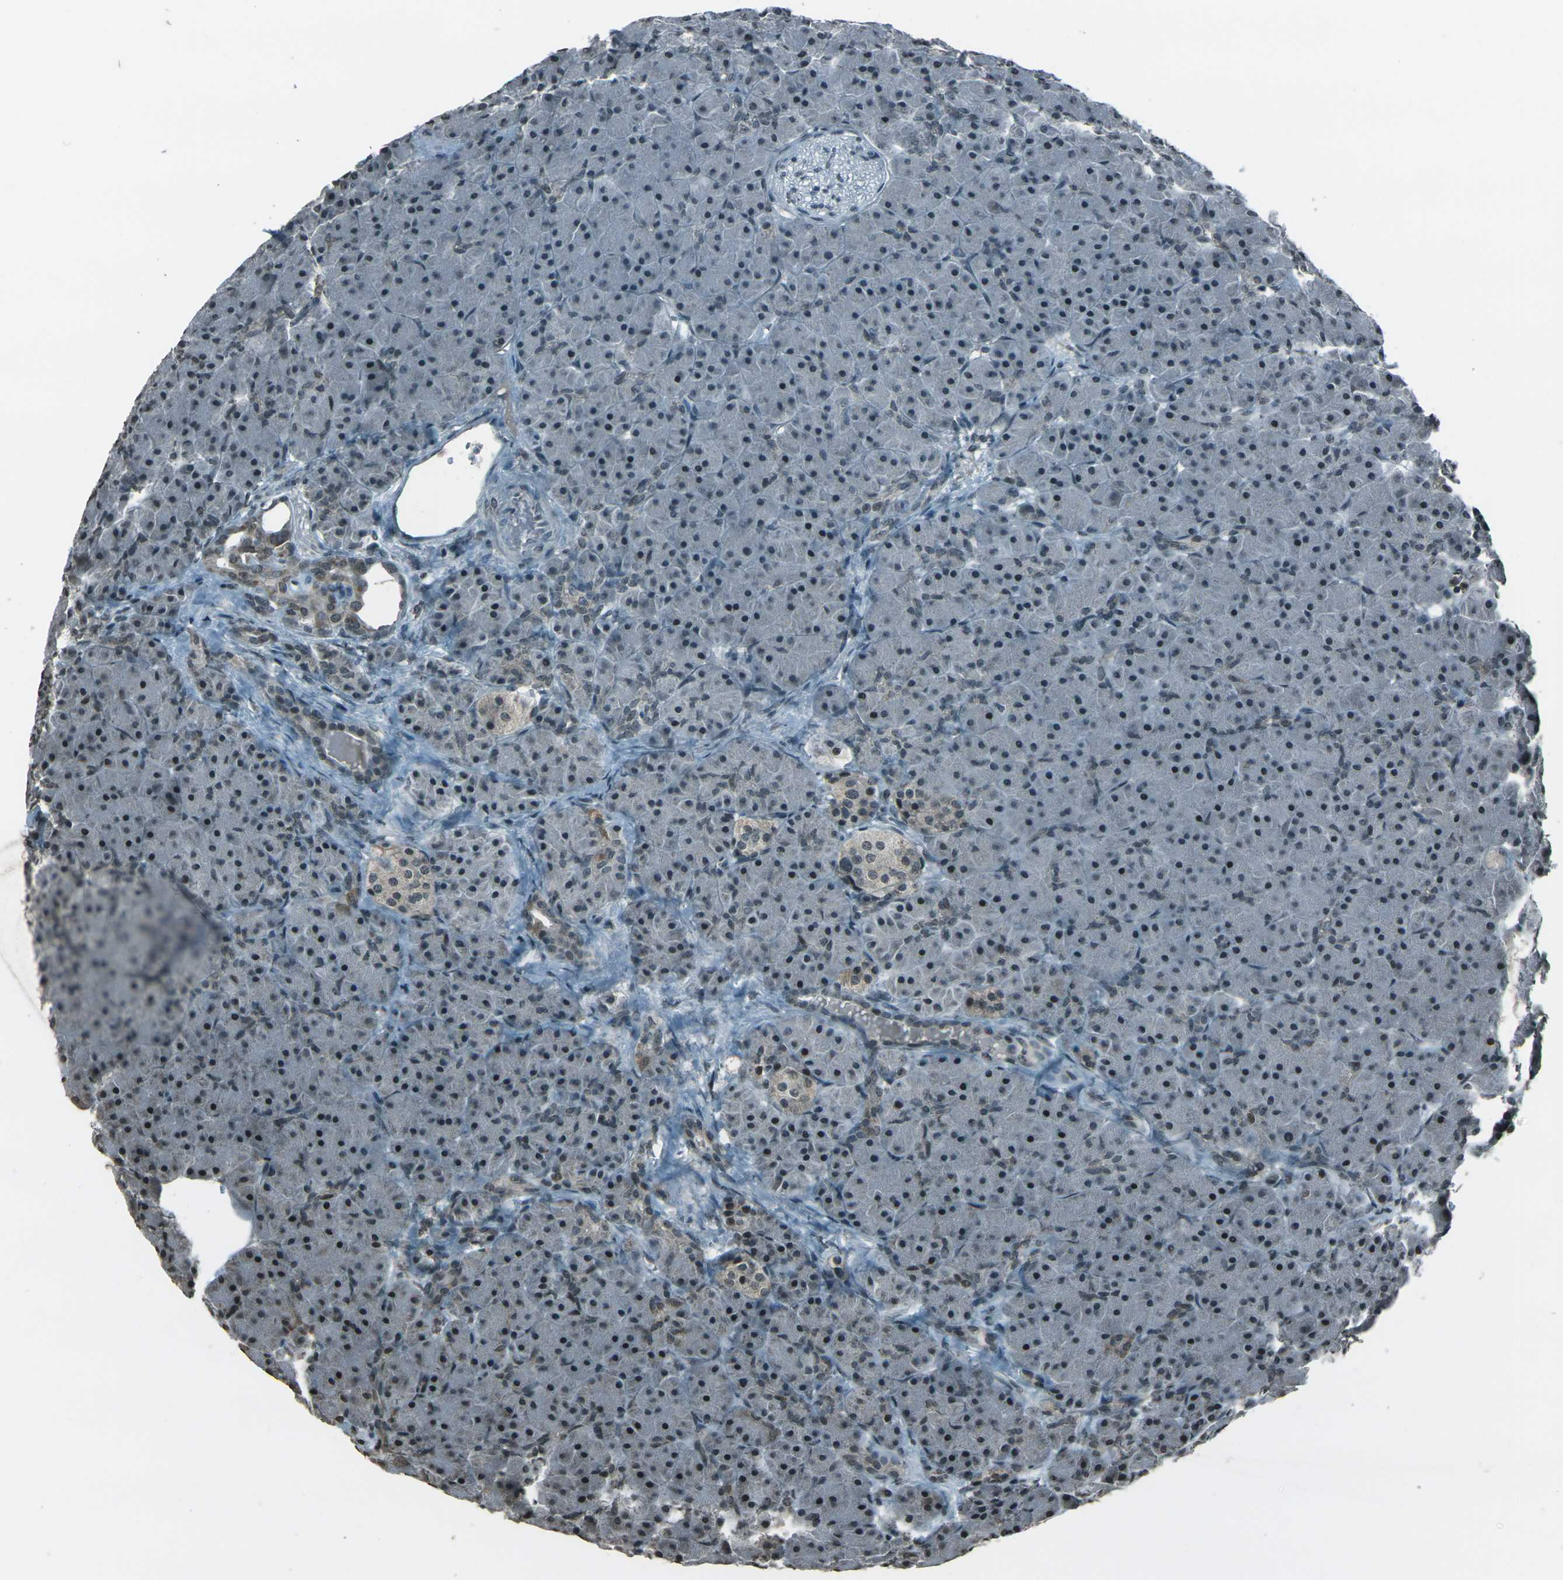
{"staining": {"intensity": "moderate", "quantity": "25%-75%", "location": "nuclear"}, "tissue": "pancreas", "cell_type": "Exocrine glandular cells", "image_type": "normal", "snomed": [{"axis": "morphology", "description": "Normal tissue, NOS"}, {"axis": "topography", "description": "Pancreas"}], "caption": "The image exhibits a brown stain indicating the presence of a protein in the nuclear of exocrine glandular cells in pancreas. (brown staining indicates protein expression, while blue staining denotes nuclei).", "gene": "PRPF8", "patient": {"sex": "male", "age": 66}}